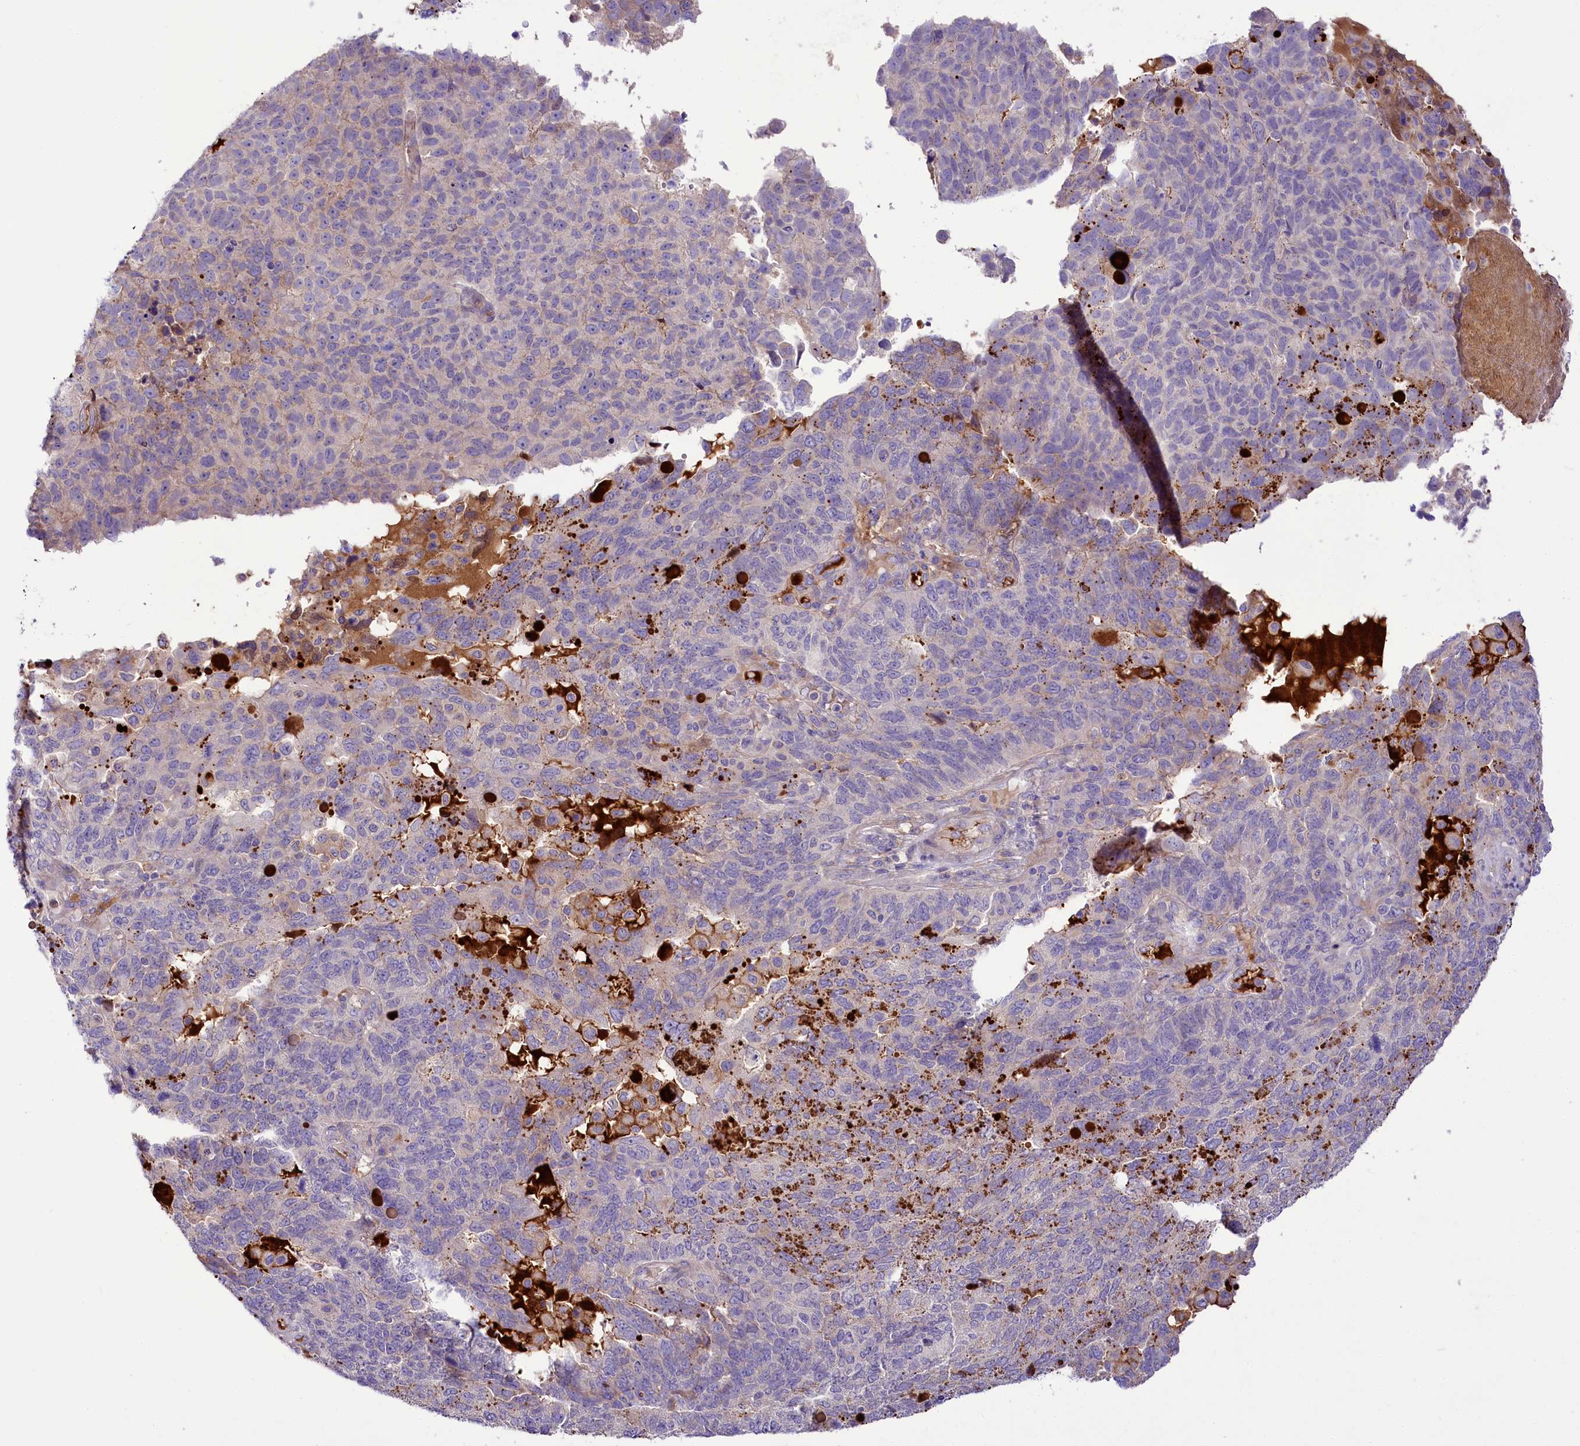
{"staining": {"intensity": "negative", "quantity": "none", "location": "none"}, "tissue": "endometrial cancer", "cell_type": "Tumor cells", "image_type": "cancer", "snomed": [{"axis": "morphology", "description": "Adenocarcinoma, NOS"}, {"axis": "topography", "description": "Endometrium"}], "caption": "IHC of adenocarcinoma (endometrial) reveals no expression in tumor cells.", "gene": "PPP1R32", "patient": {"sex": "female", "age": 66}}